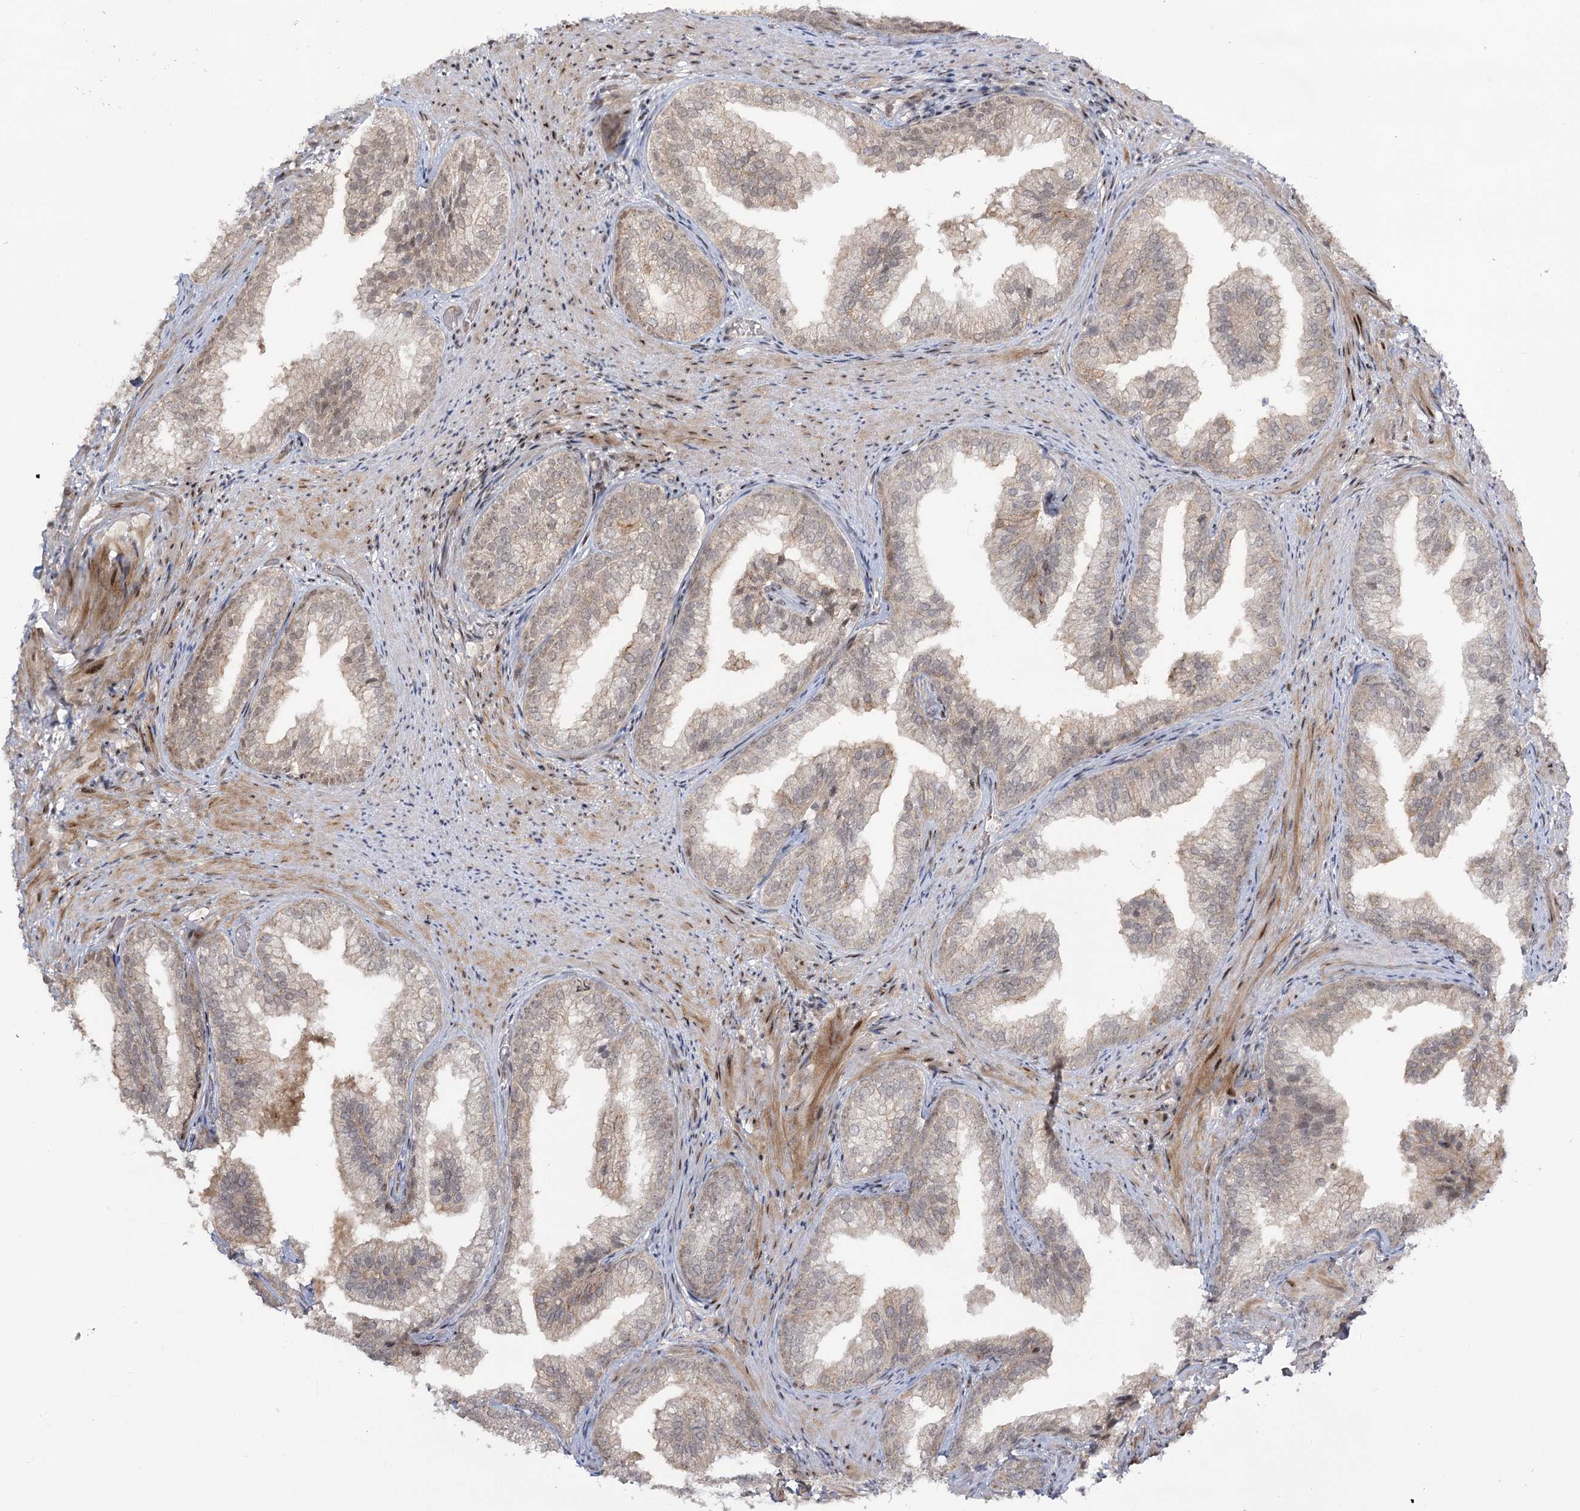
{"staining": {"intensity": "weak", "quantity": "<25%", "location": "nuclear"}, "tissue": "prostate", "cell_type": "Glandular cells", "image_type": "normal", "snomed": [{"axis": "morphology", "description": "Normal tissue, NOS"}, {"axis": "topography", "description": "Prostate"}], "caption": "DAB (3,3'-diaminobenzidine) immunohistochemical staining of normal human prostate exhibits no significant staining in glandular cells.", "gene": "HELQ", "patient": {"sex": "male", "age": 76}}